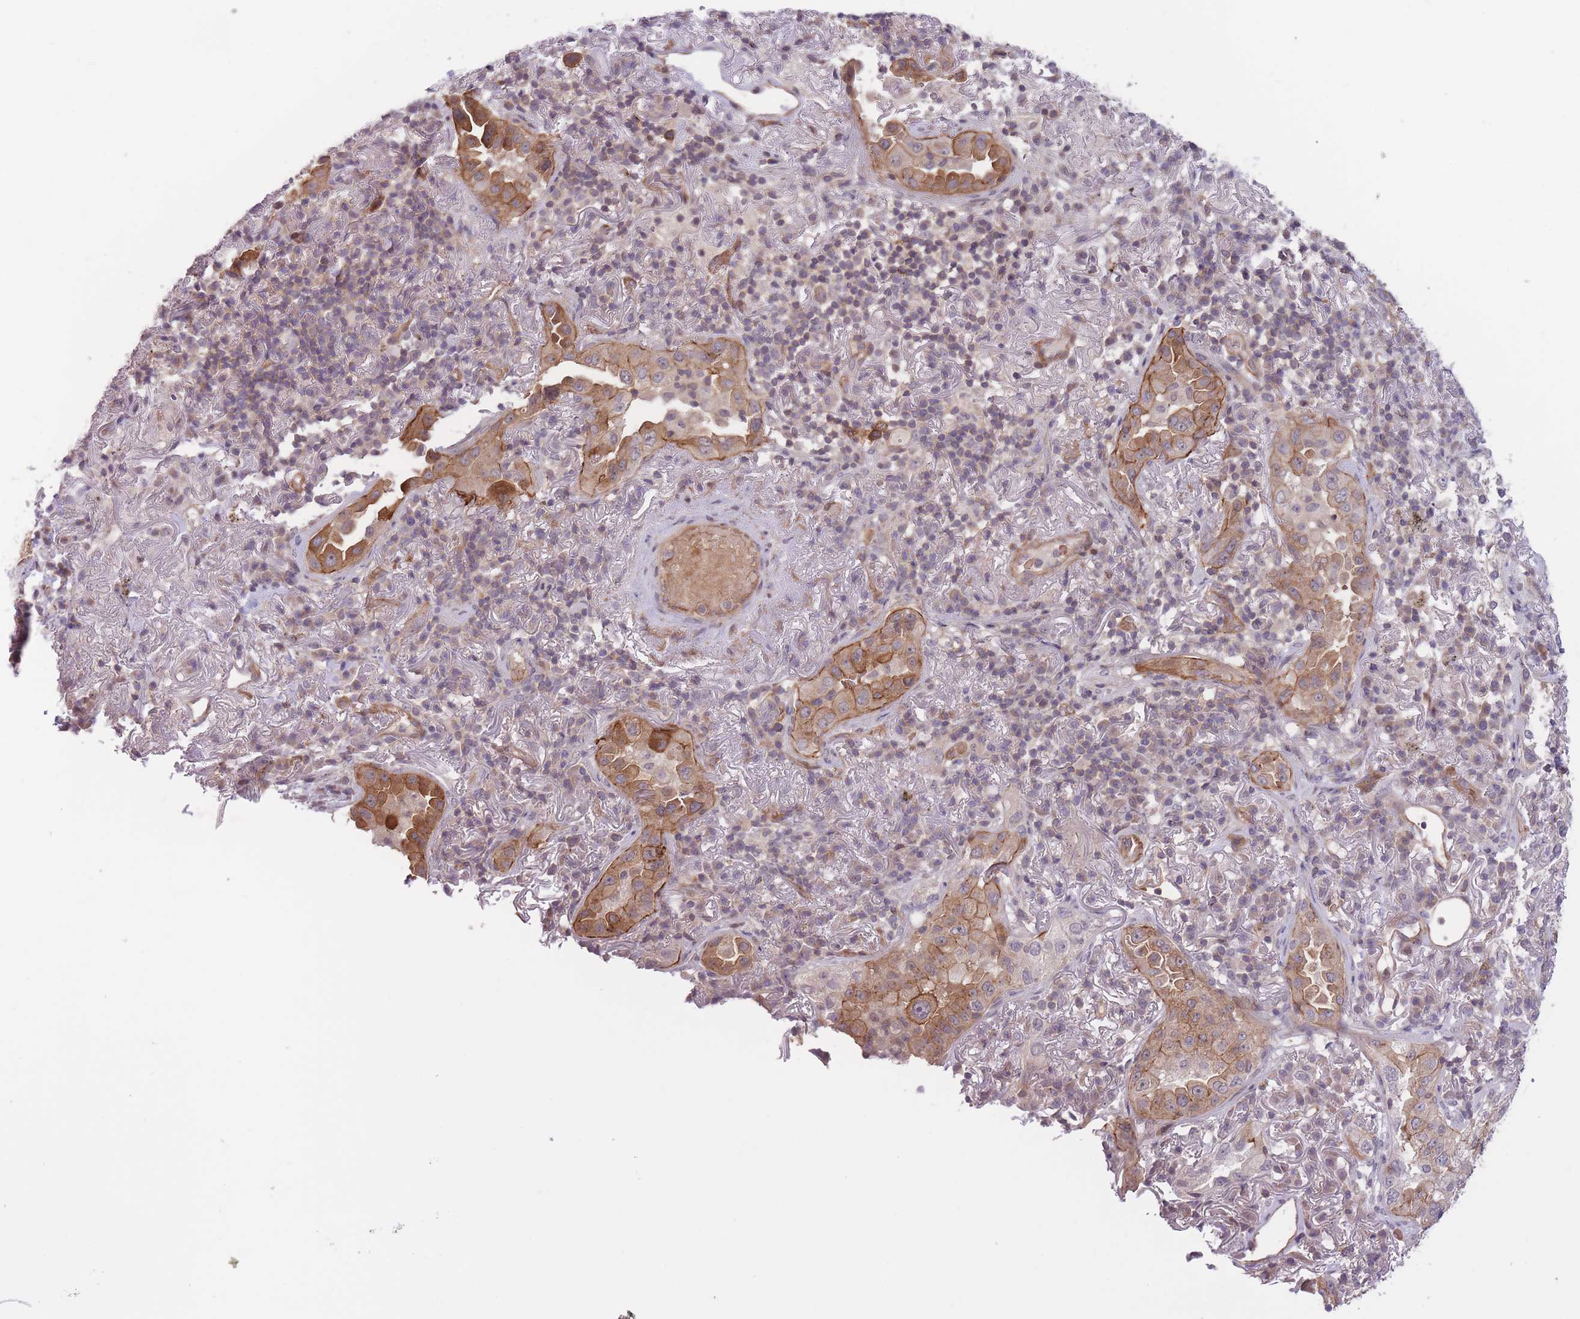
{"staining": {"intensity": "moderate", "quantity": ">75%", "location": "cytoplasmic/membranous"}, "tissue": "lung cancer", "cell_type": "Tumor cells", "image_type": "cancer", "snomed": [{"axis": "morphology", "description": "Adenocarcinoma, NOS"}, {"axis": "topography", "description": "Lung"}], "caption": "An immunohistochemistry (IHC) histopathology image of neoplastic tissue is shown. Protein staining in brown shows moderate cytoplasmic/membranous positivity in lung cancer (adenocarcinoma) within tumor cells.", "gene": "FUT5", "patient": {"sex": "female", "age": 69}}